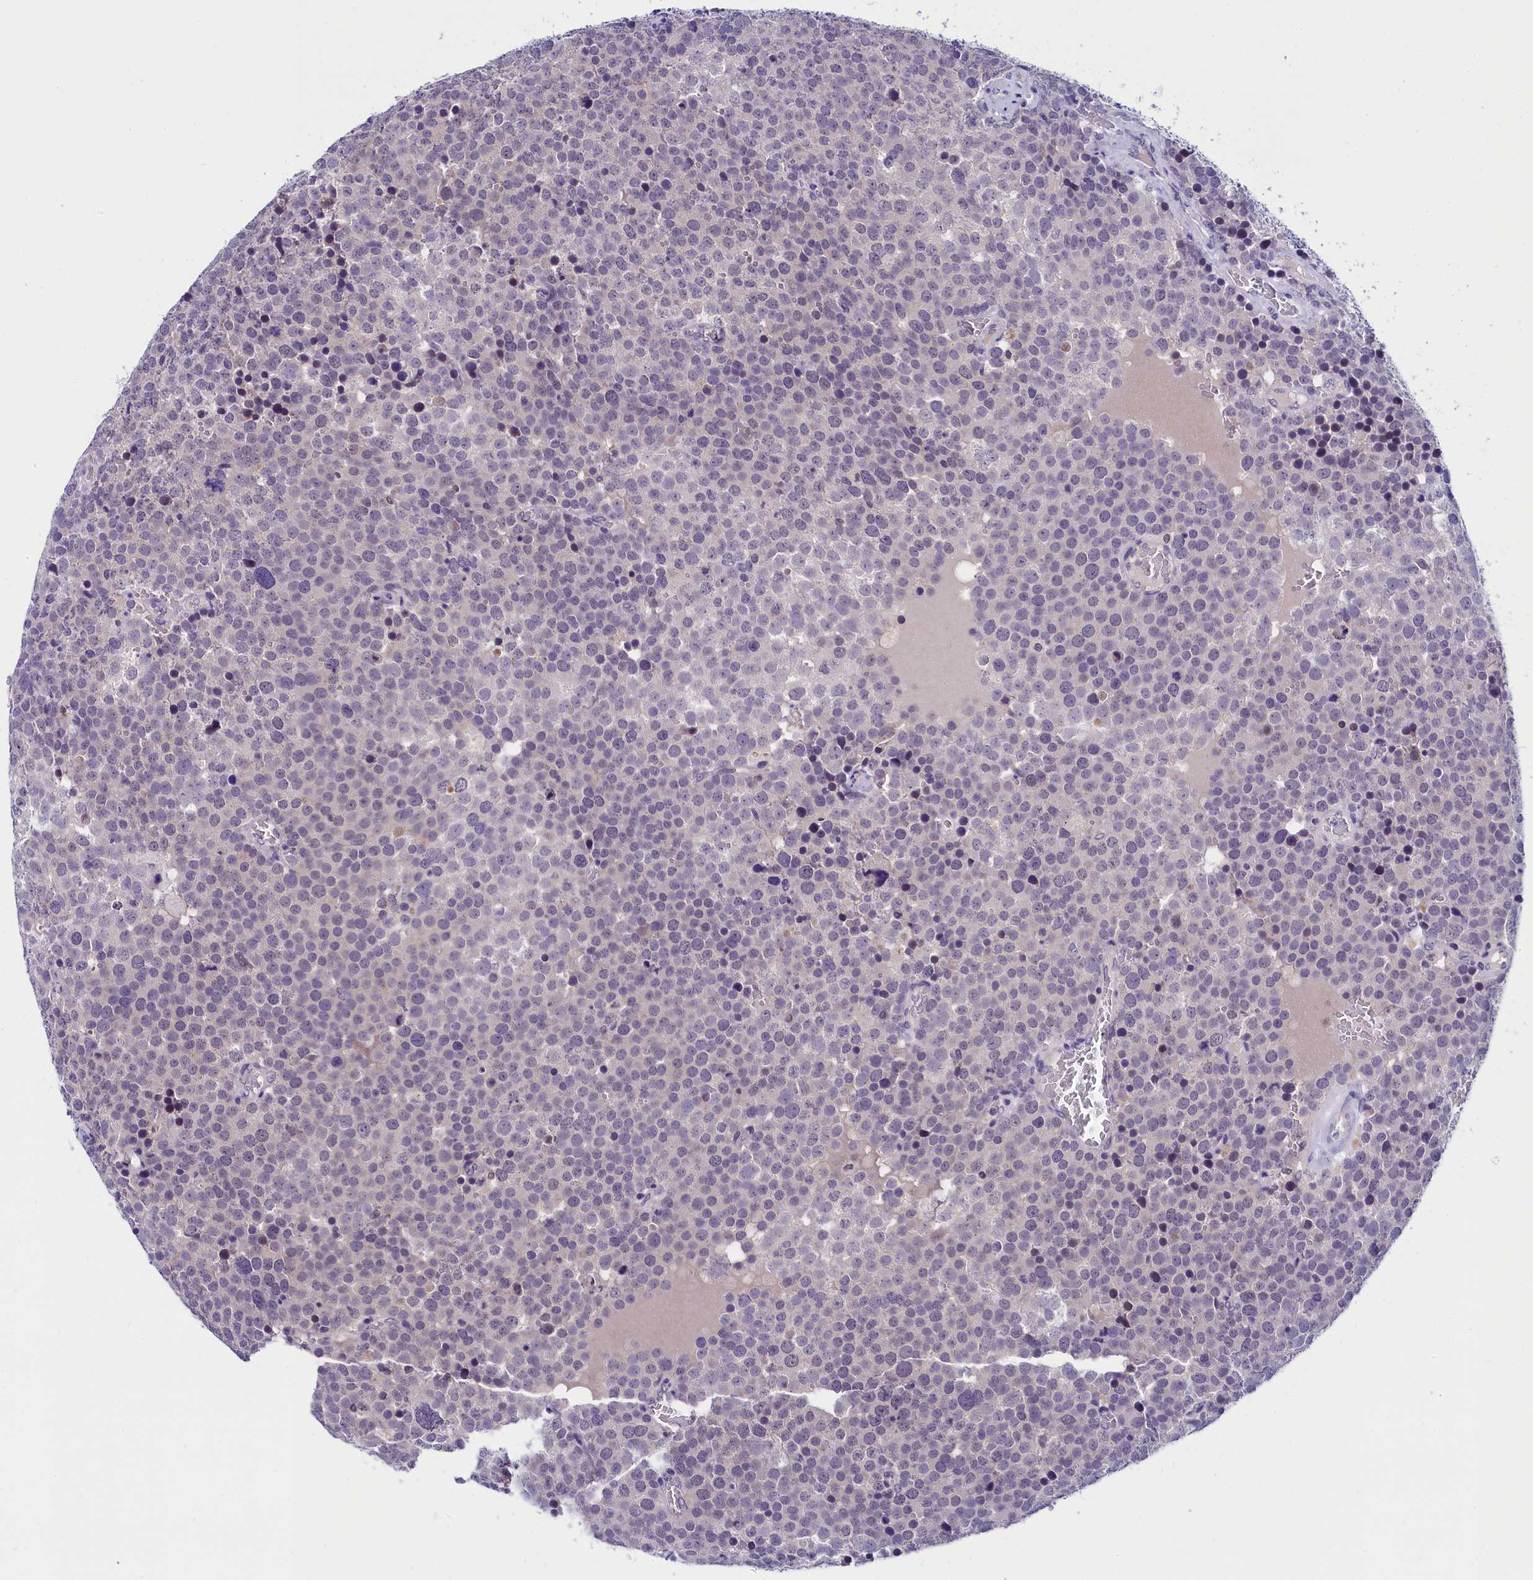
{"staining": {"intensity": "negative", "quantity": "none", "location": "none"}, "tissue": "testis cancer", "cell_type": "Tumor cells", "image_type": "cancer", "snomed": [{"axis": "morphology", "description": "Seminoma, NOS"}, {"axis": "topography", "description": "Testis"}], "caption": "Immunohistochemistry of testis cancer reveals no expression in tumor cells.", "gene": "IQCN", "patient": {"sex": "male", "age": 71}}